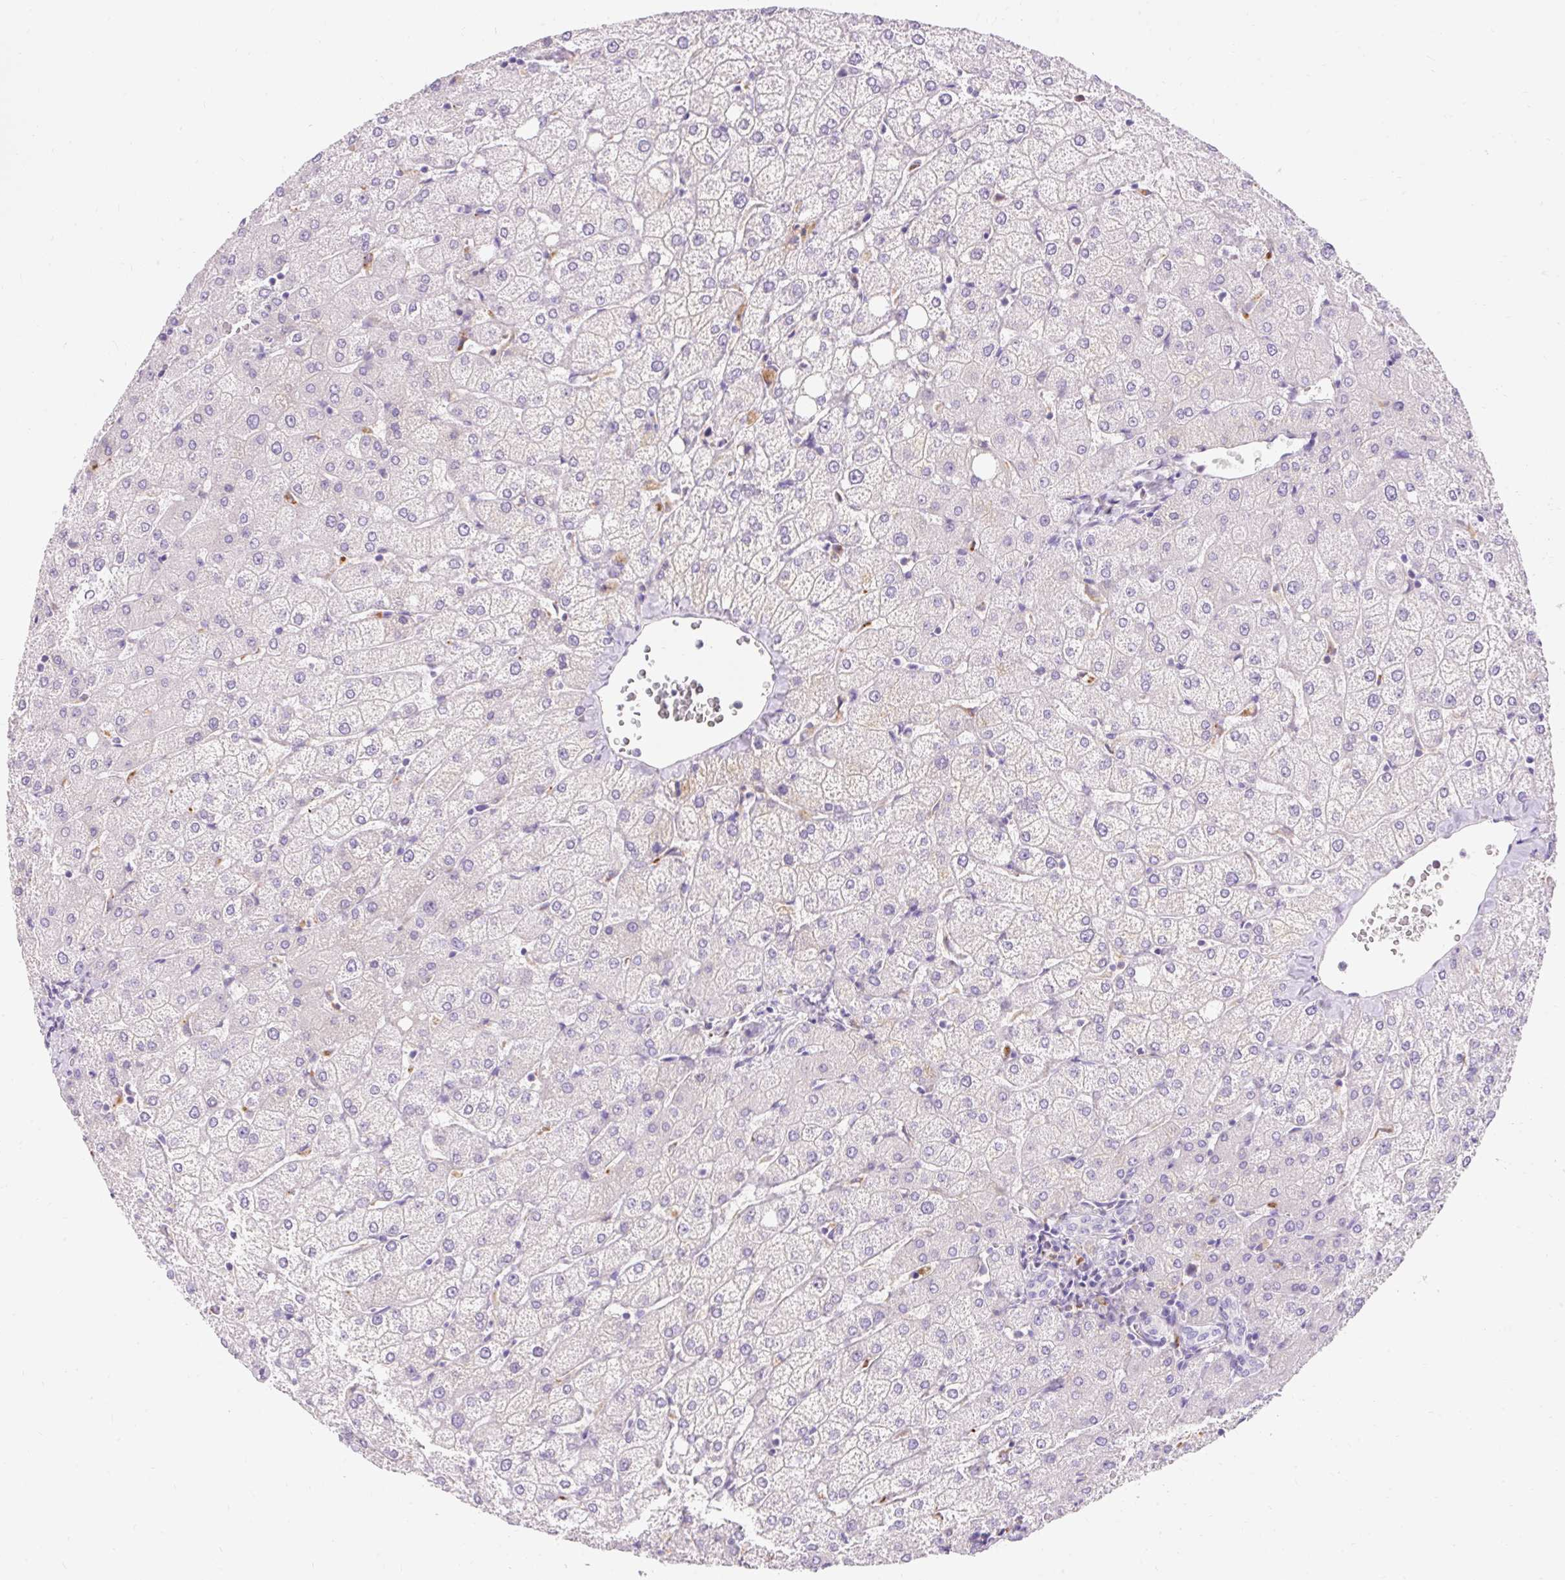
{"staining": {"intensity": "negative", "quantity": "none", "location": "none"}, "tissue": "liver", "cell_type": "Cholangiocytes", "image_type": "normal", "snomed": [{"axis": "morphology", "description": "Normal tissue, NOS"}, {"axis": "topography", "description": "Liver"}], "caption": "Micrograph shows no protein positivity in cholangiocytes of benign liver. (Brightfield microscopy of DAB (3,3'-diaminobenzidine) IHC at high magnification).", "gene": "TMEM150C", "patient": {"sex": "female", "age": 54}}